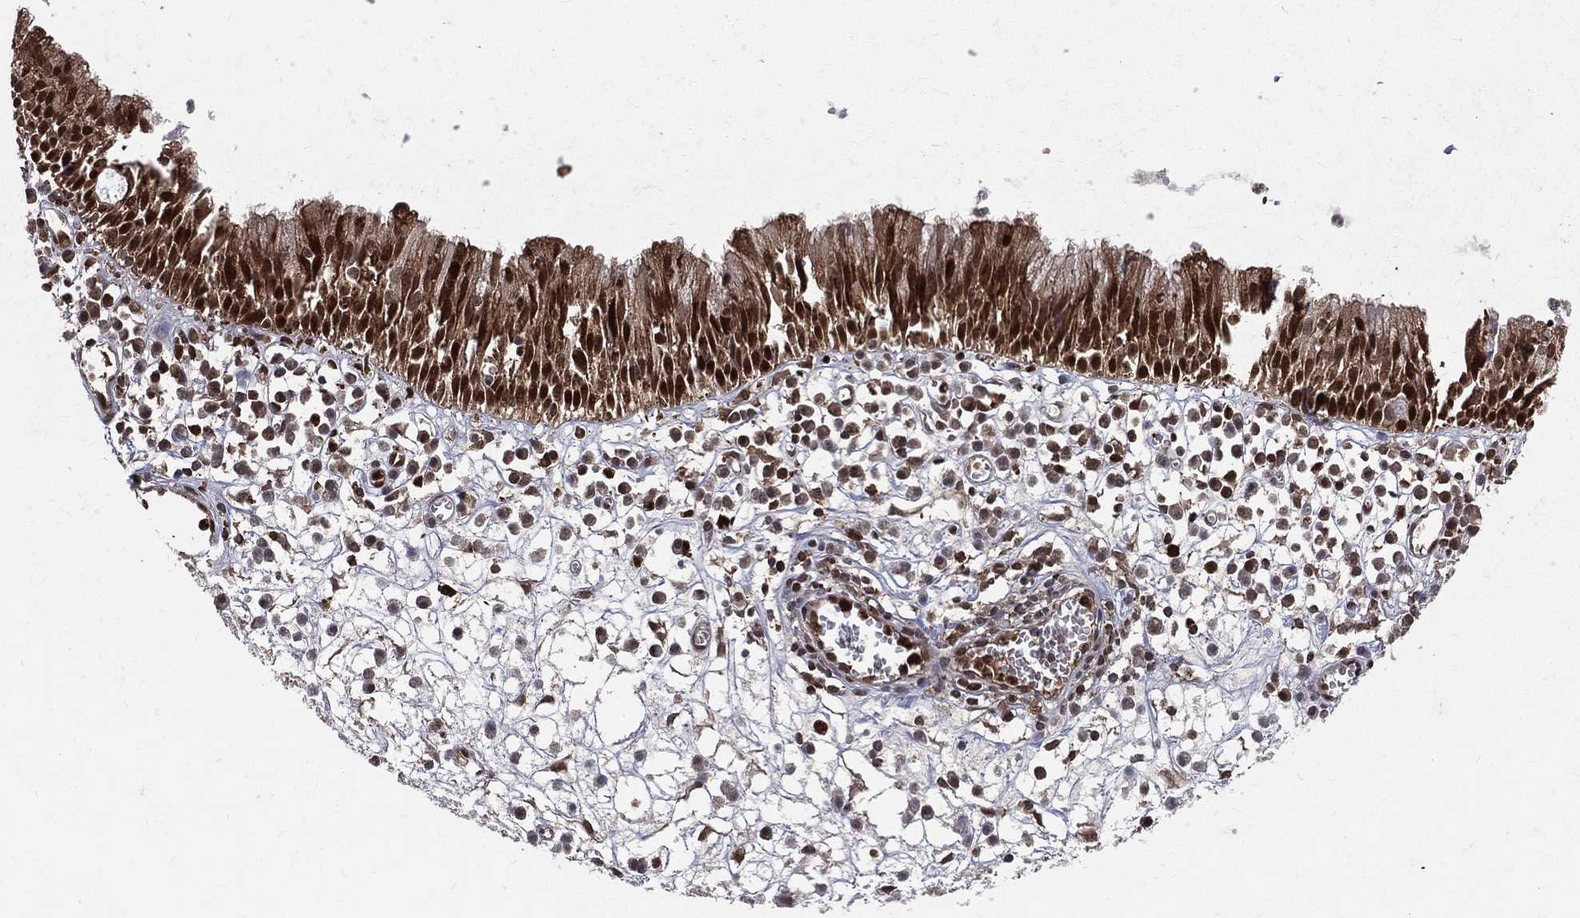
{"staining": {"intensity": "strong", "quantity": ">75%", "location": "cytoplasmic/membranous,nuclear"}, "tissue": "nasopharynx", "cell_type": "Respiratory epithelial cells", "image_type": "normal", "snomed": [{"axis": "morphology", "description": "Normal tissue, NOS"}, {"axis": "topography", "description": "Nasopharynx"}], "caption": "Brown immunohistochemical staining in benign human nasopharynx displays strong cytoplasmic/membranous,nuclear positivity in approximately >75% of respiratory epithelial cells.", "gene": "ENO1", "patient": {"sex": "female", "age": 77}}